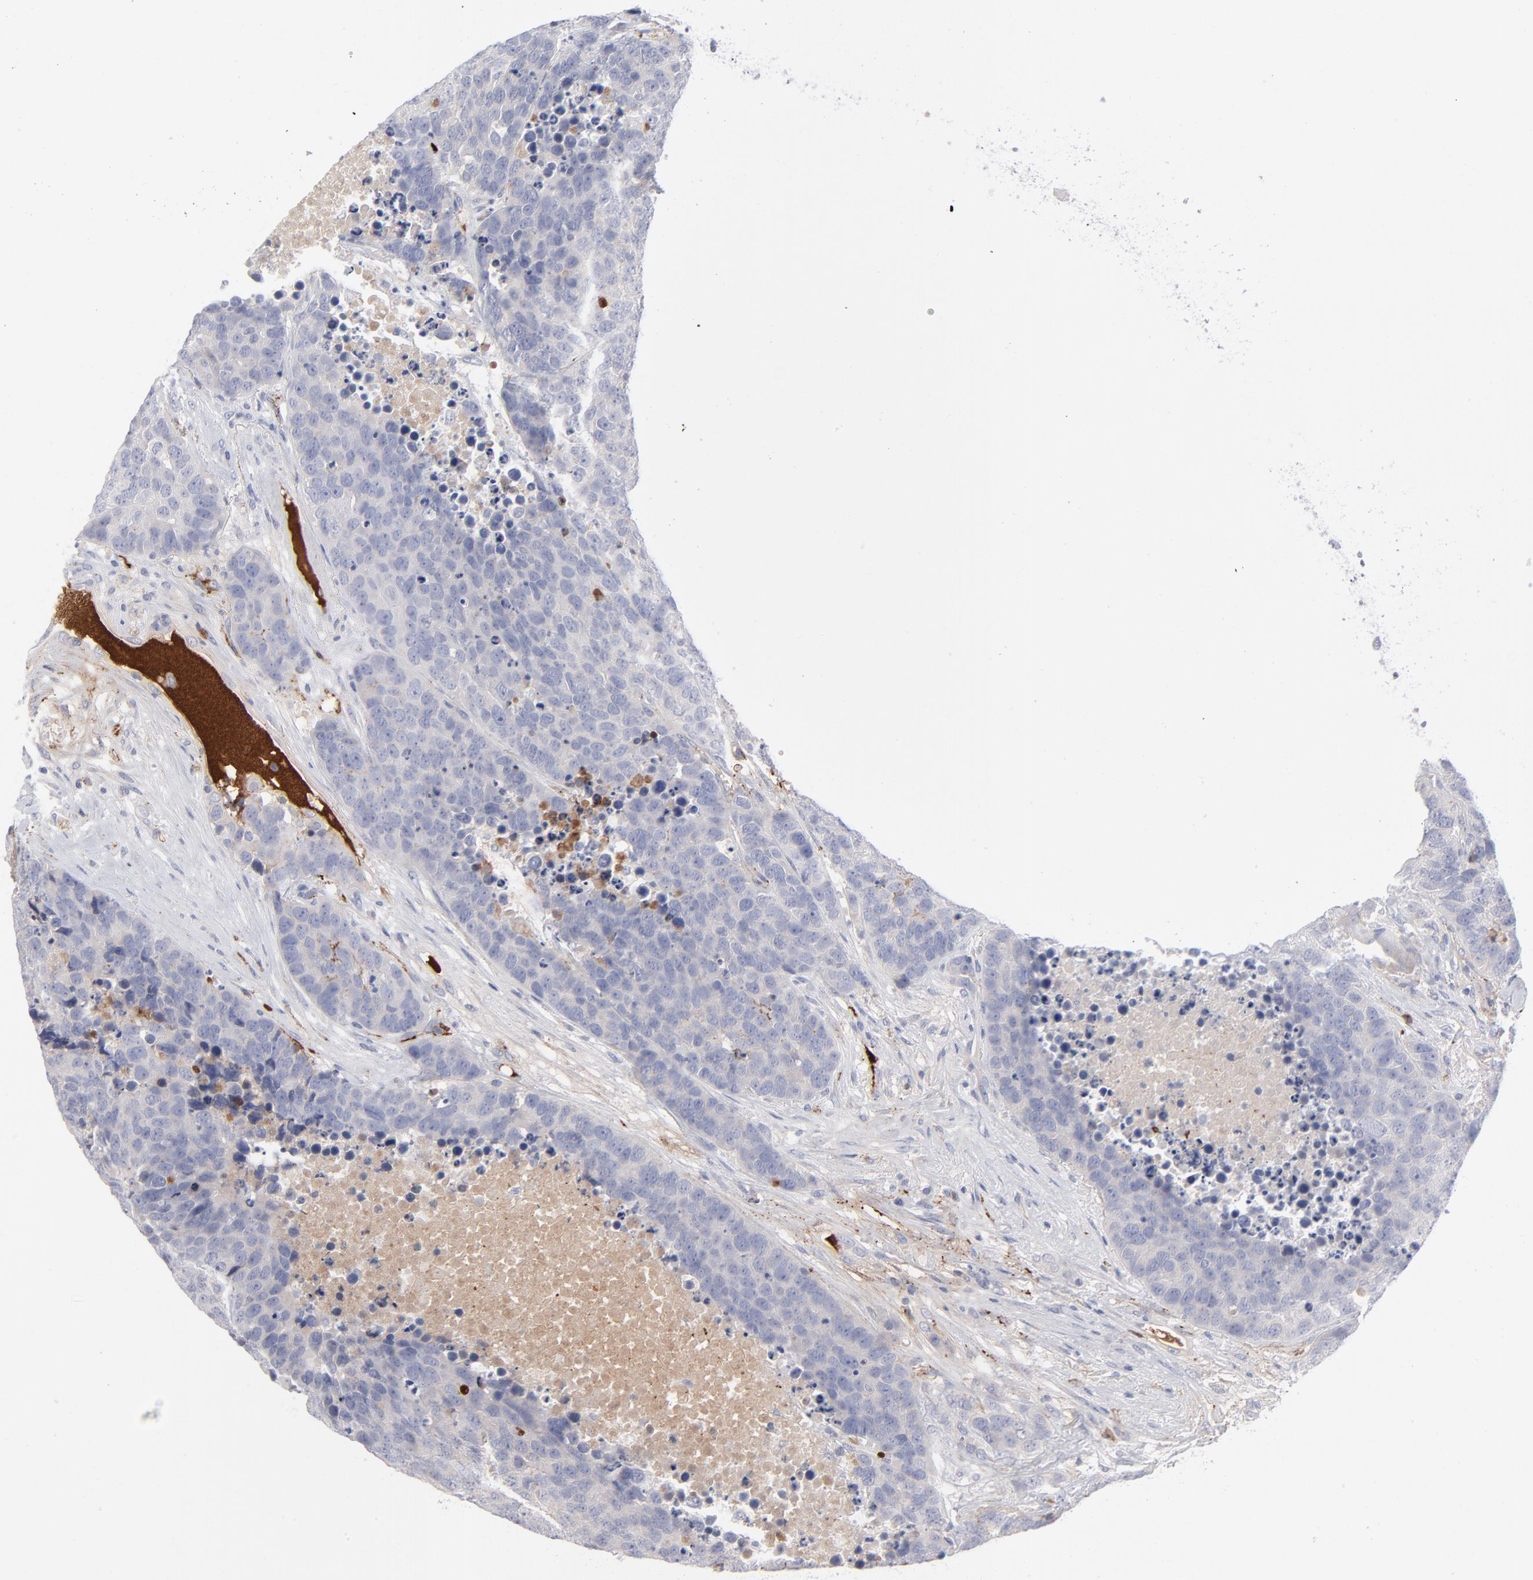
{"staining": {"intensity": "negative", "quantity": "none", "location": "none"}, "tissue": "carcinoid", "cell_type": "Tumor cells", "image_type": "cancer", "snomed": [{"axis": "morphology", "description": "Carcinoid, malignant, NOS"}, {"axis": "topography", "description": "Lung"}], "caption": "Malignant carcinoid stained for a protein using immunohistochemistry (IHC) displays no positivity tumor cells.", "gene": "CCR3", "patient": {"sex": "male", "age": 60}}